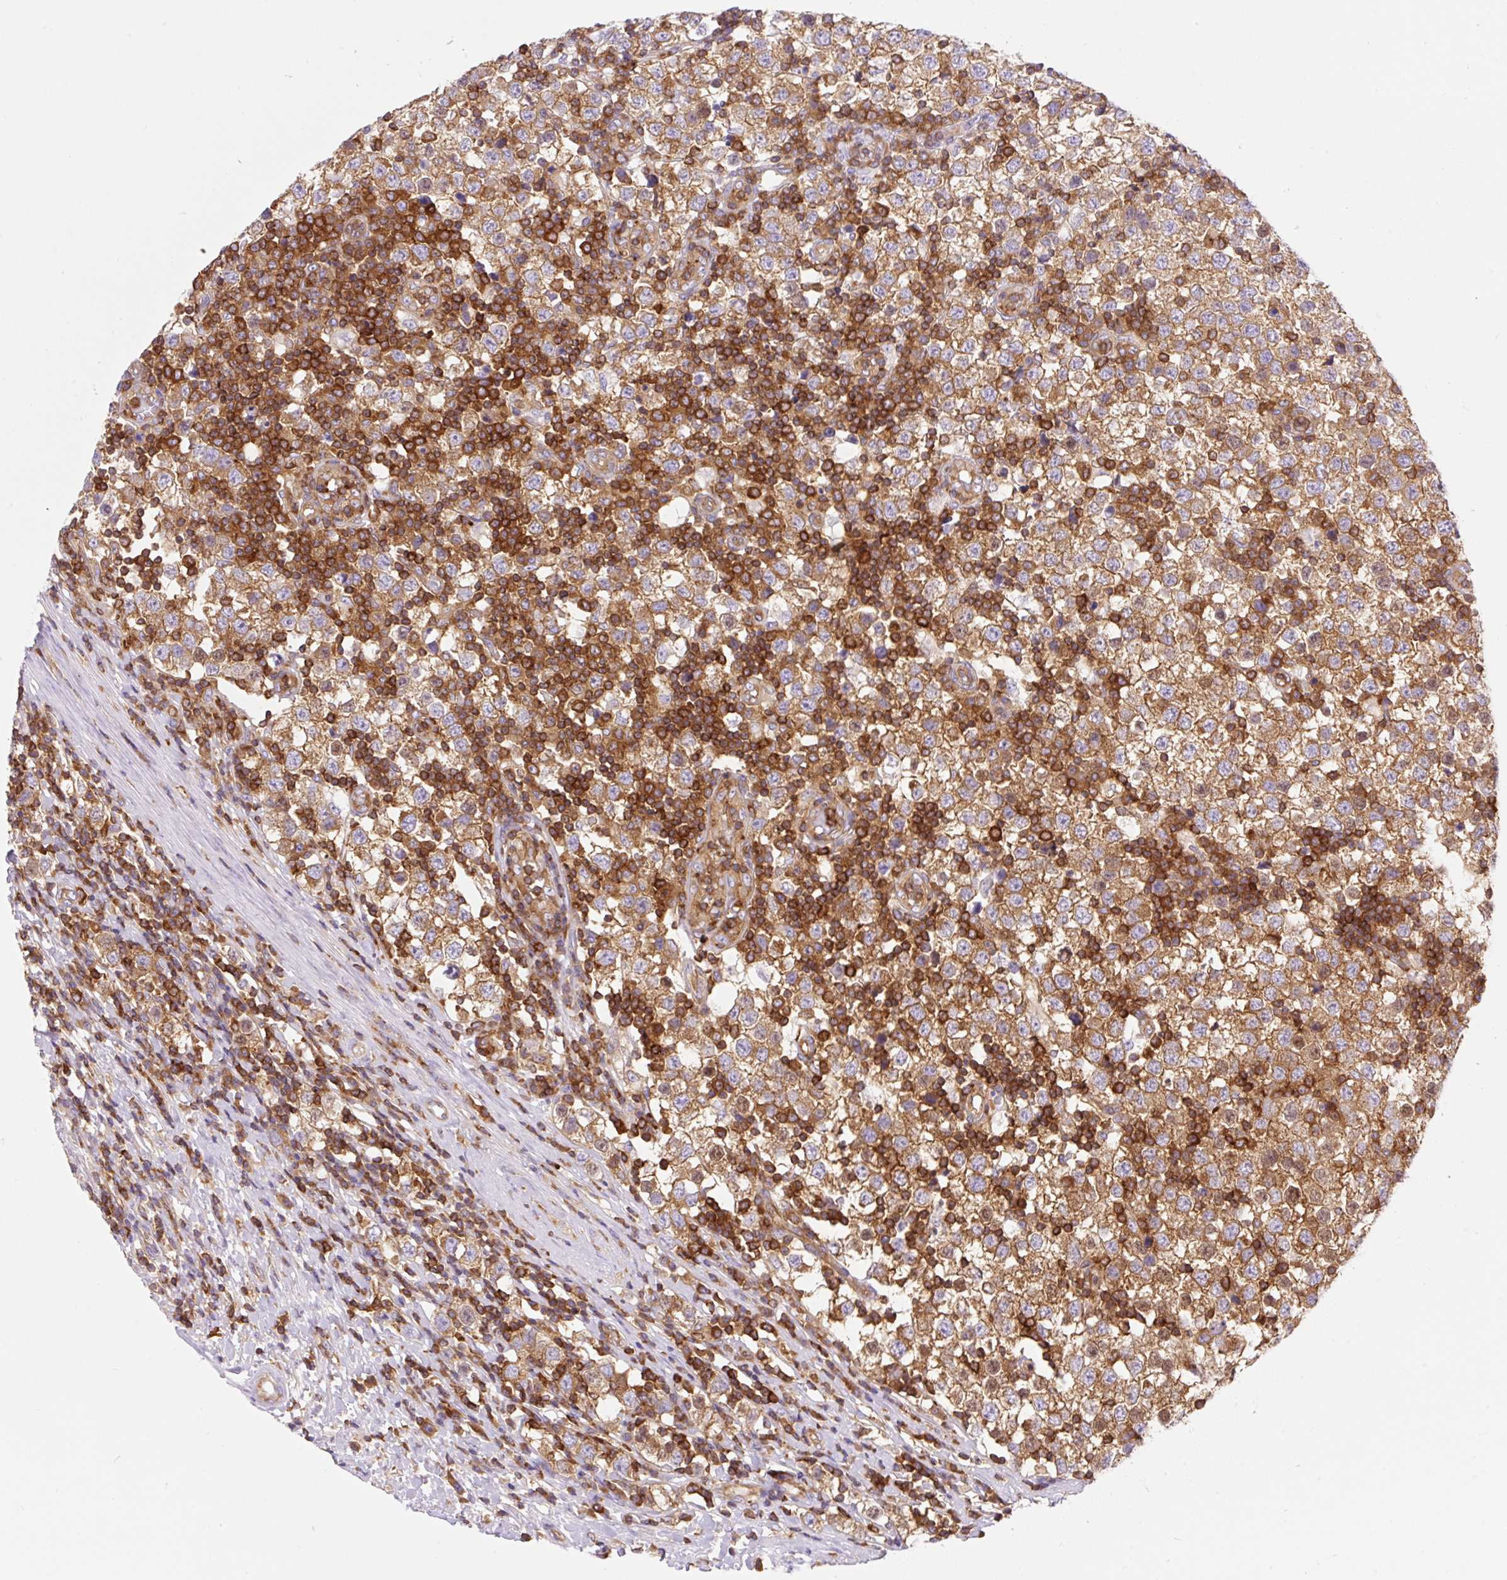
{"staining": {"intensity": "moderate", "quantity": ">75%", "location": "cytoplasmic/membranous"}, "tissue": "testis cancer", "cell_type": "Tumor cells", "image_type": "cancer", "snomed": [{"axis": "morphology", "description": "Seminoma, NOS"}, {"axis": "topography", "description": "Testis"}], "caption": "Immunohistochemical staining of testis cancer (seminoma) shows moderate cytoplasmic/membranous protein staining in approximately >75% of tumor cells.", "gene": "DNM2", "patient": {"sex": "male", "age": 34}}